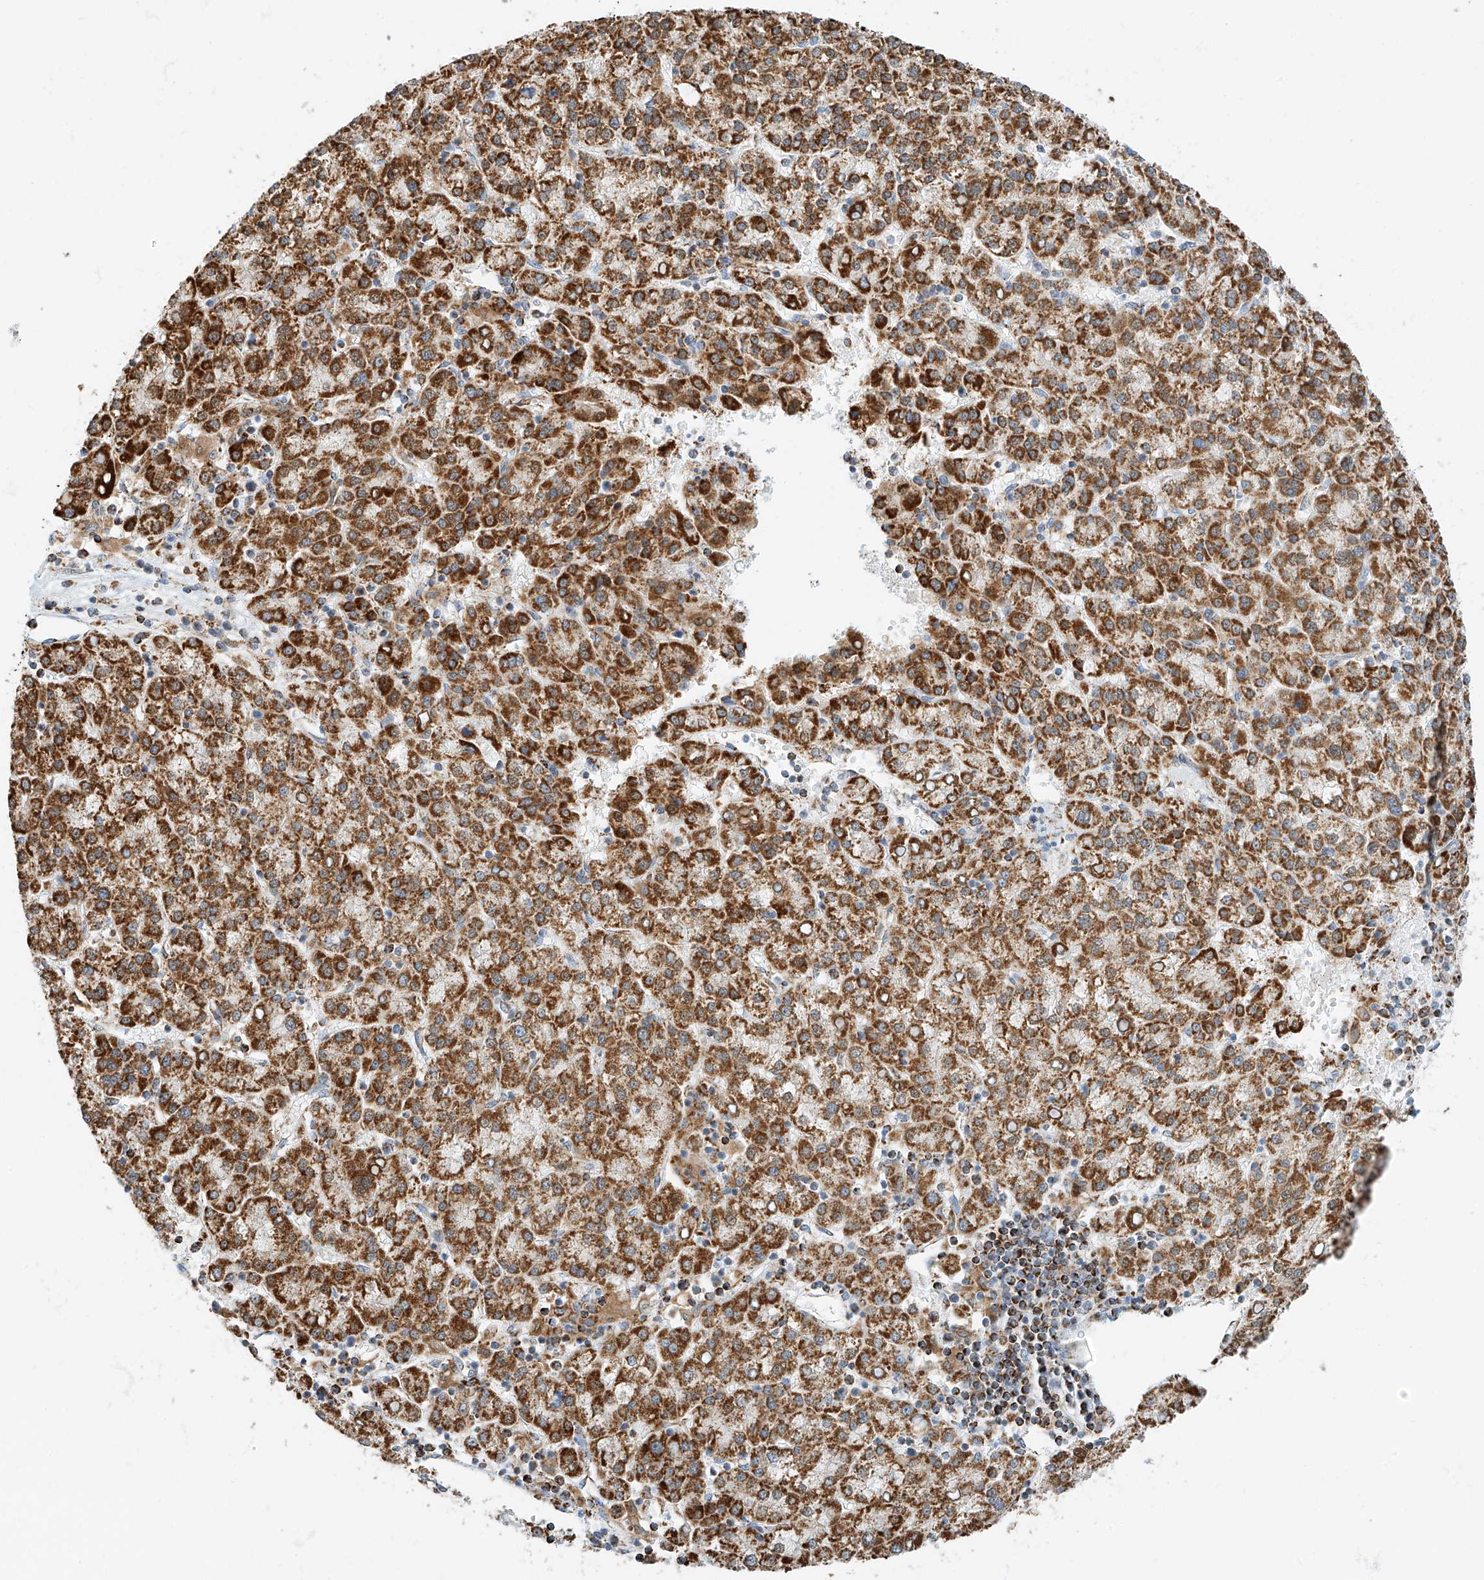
{"staining": {"intensity": "strong", "quantity": ">75%", "location": "cytoplasmic/membranous"}, "tissue": "liver cancer", "cell_type": "Tumor cells", "image_type": "cancer", "snomed": [{"axis": "morphology", "description": "Carcinoma, Hepatocellular, NOS"}, {"axis": "topography", "description": "Liver"}], "caption": "Strong cytoplasmic/membranous protein staining is present in approximately >75% of tumor cells in liver cancer (hepatocellular carcinoma).", "gene": "PPA2", "patient": {"sex": "female", "age": 58}}